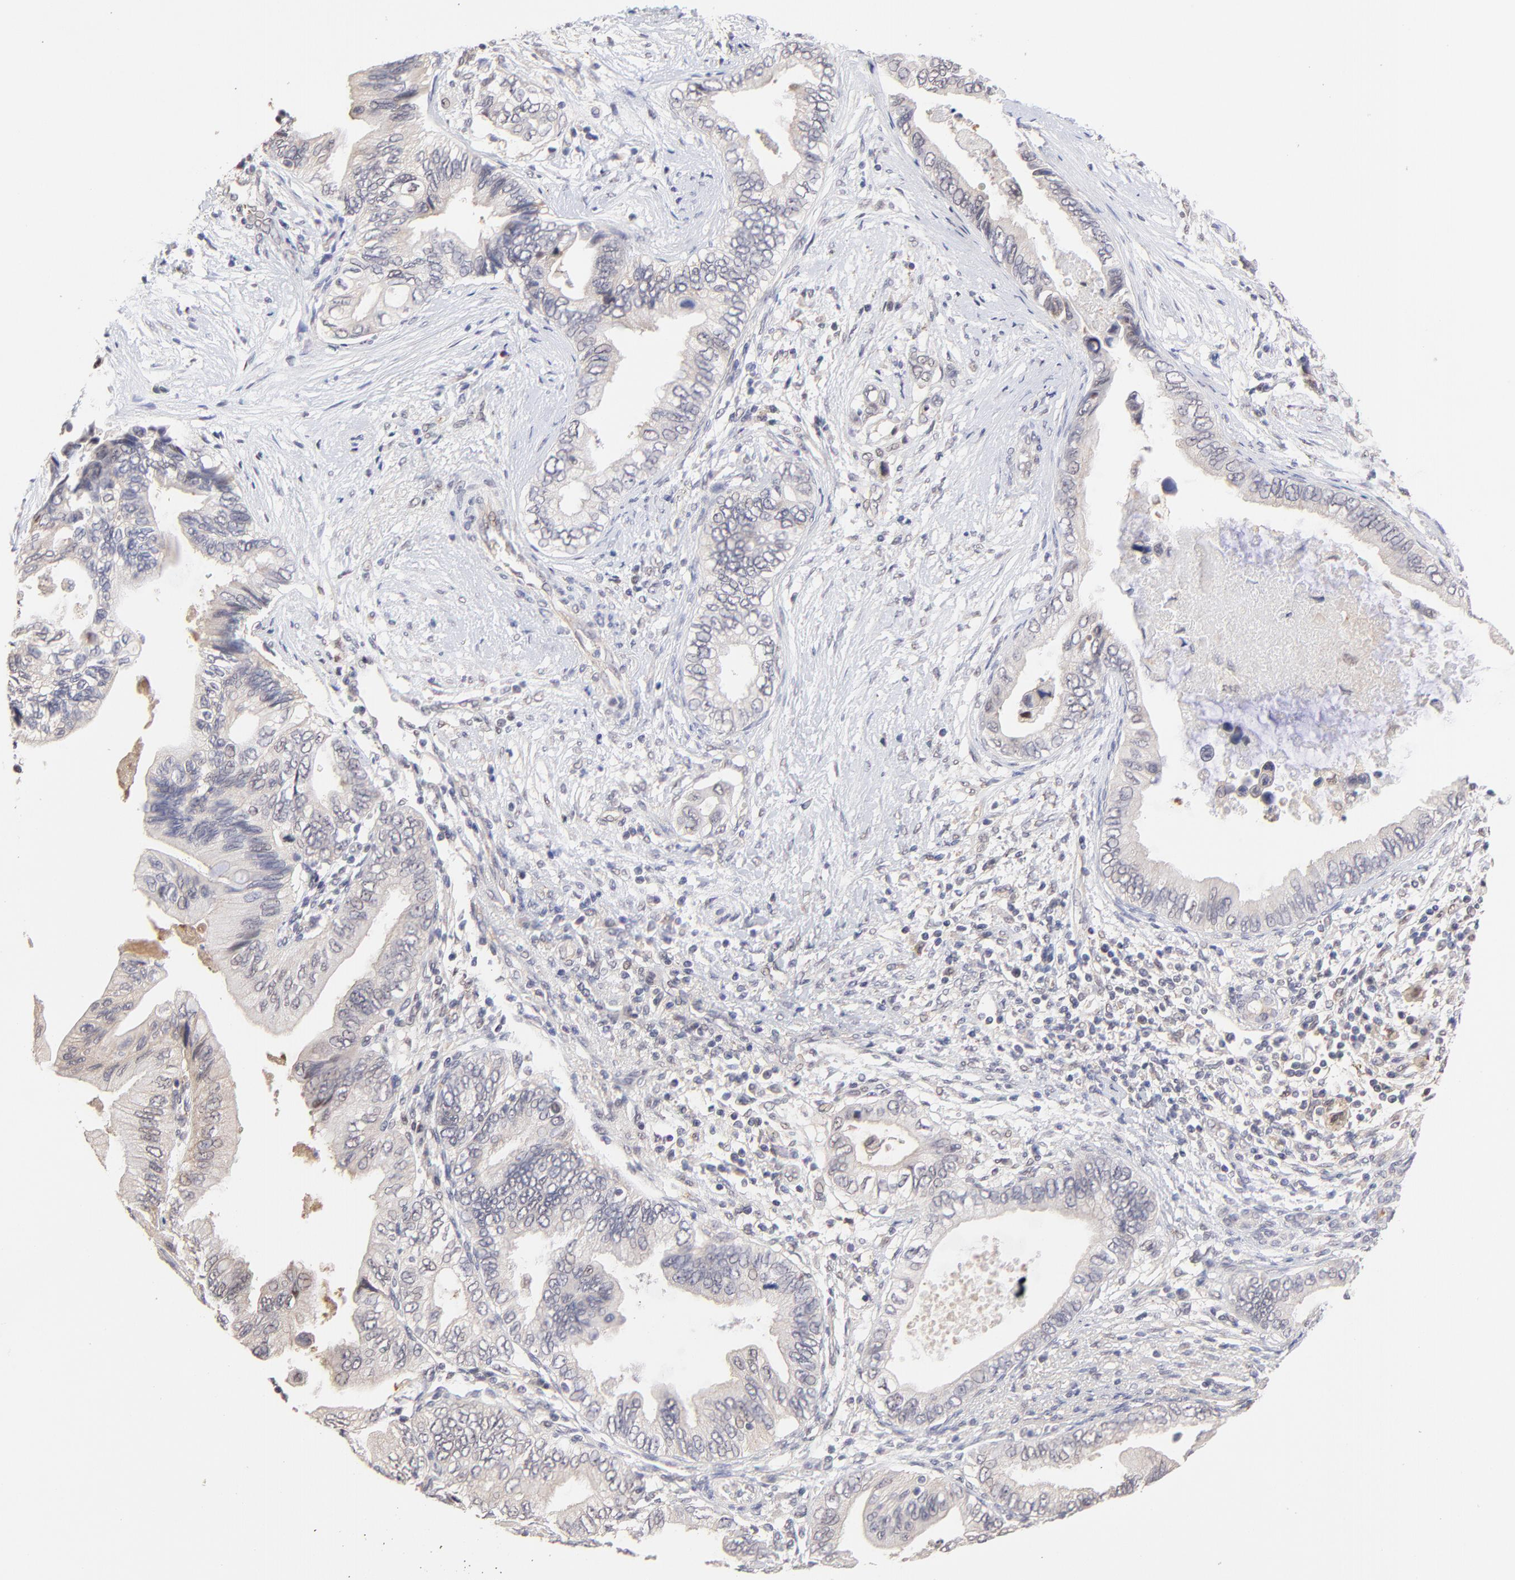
{"staining": {"intensity": "weak", "quantity": "<25%", "location": "cytoplasmic/membranous"}, "tissue": "pancreatic cancer", "cell_type": "Tumor cells", "image_type": "cancer", "snomed": [{"axis": "morphology", "description": "Adenocarcinoma, NOS"}, {"axis": "topography", "description": "Pancreas"}], "caption": "A histopathology image of human pancreatic adenocarcinoma is negative for staining in tumor cells.", "gene": "PSMD14", "patient": {"sex": "female", "age": 66}}